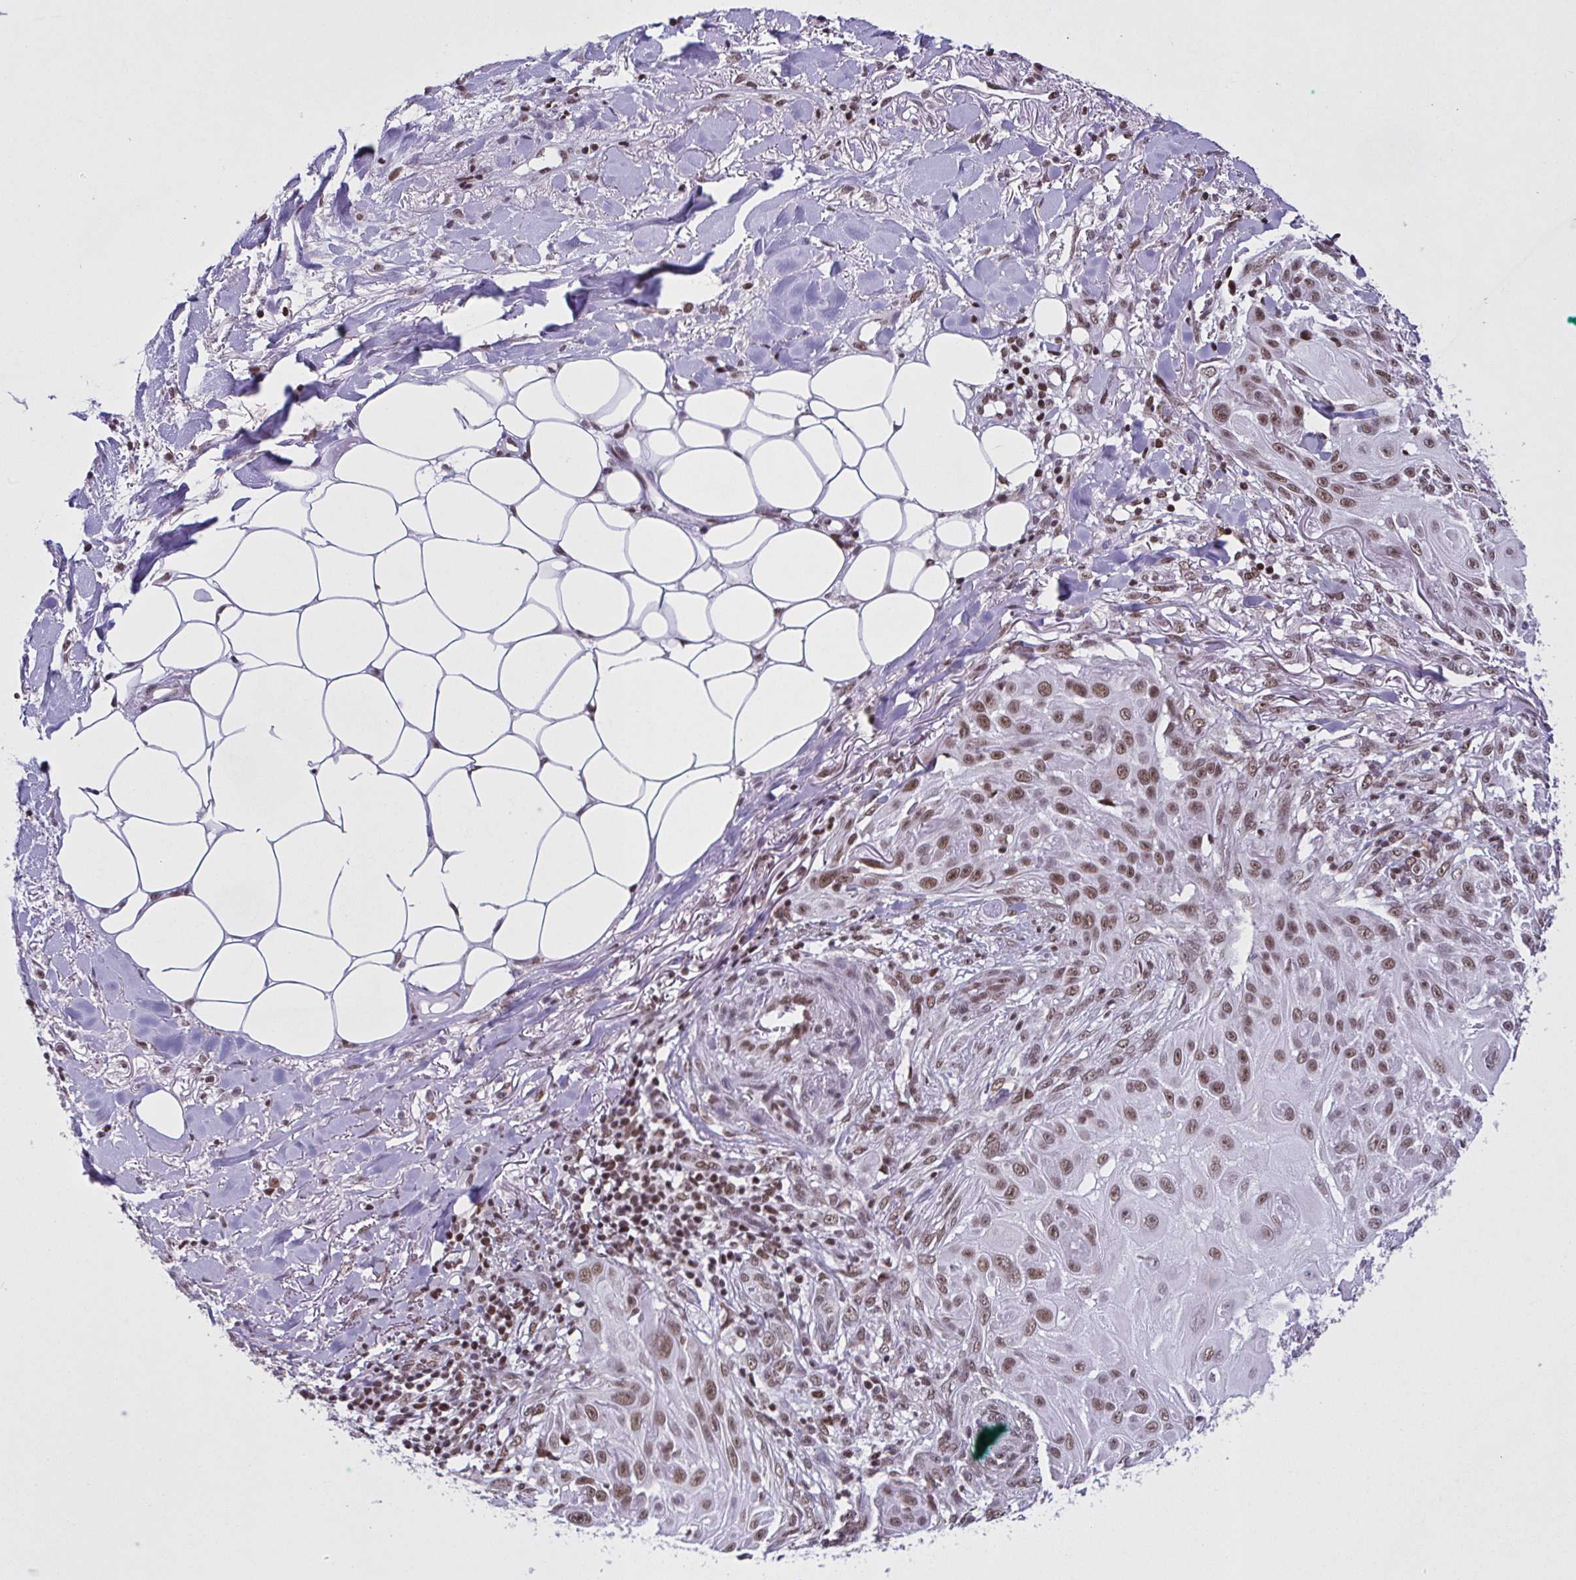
{"staining": {"intensity": "moderate", "quantity": ">75%", "location": "nuclear"}, "tissue": "skin cancer", "cell_type": "Tumor cells", "image_type": "cancer", "snomed": [{"axis": "morphology", "description": "Squamous cell carcinoma, NOS"}, {"axis": "topography", "description": "Skin"}], "caption": "Skin cancer (squamous cell carcinoma) was stained to show a protein in brown. There is medium levels of moderate nuclear expression in approximately >75% of tumor cells.", "gene": "TIMM21", "patient": {"sex": "female", "age": 91}}